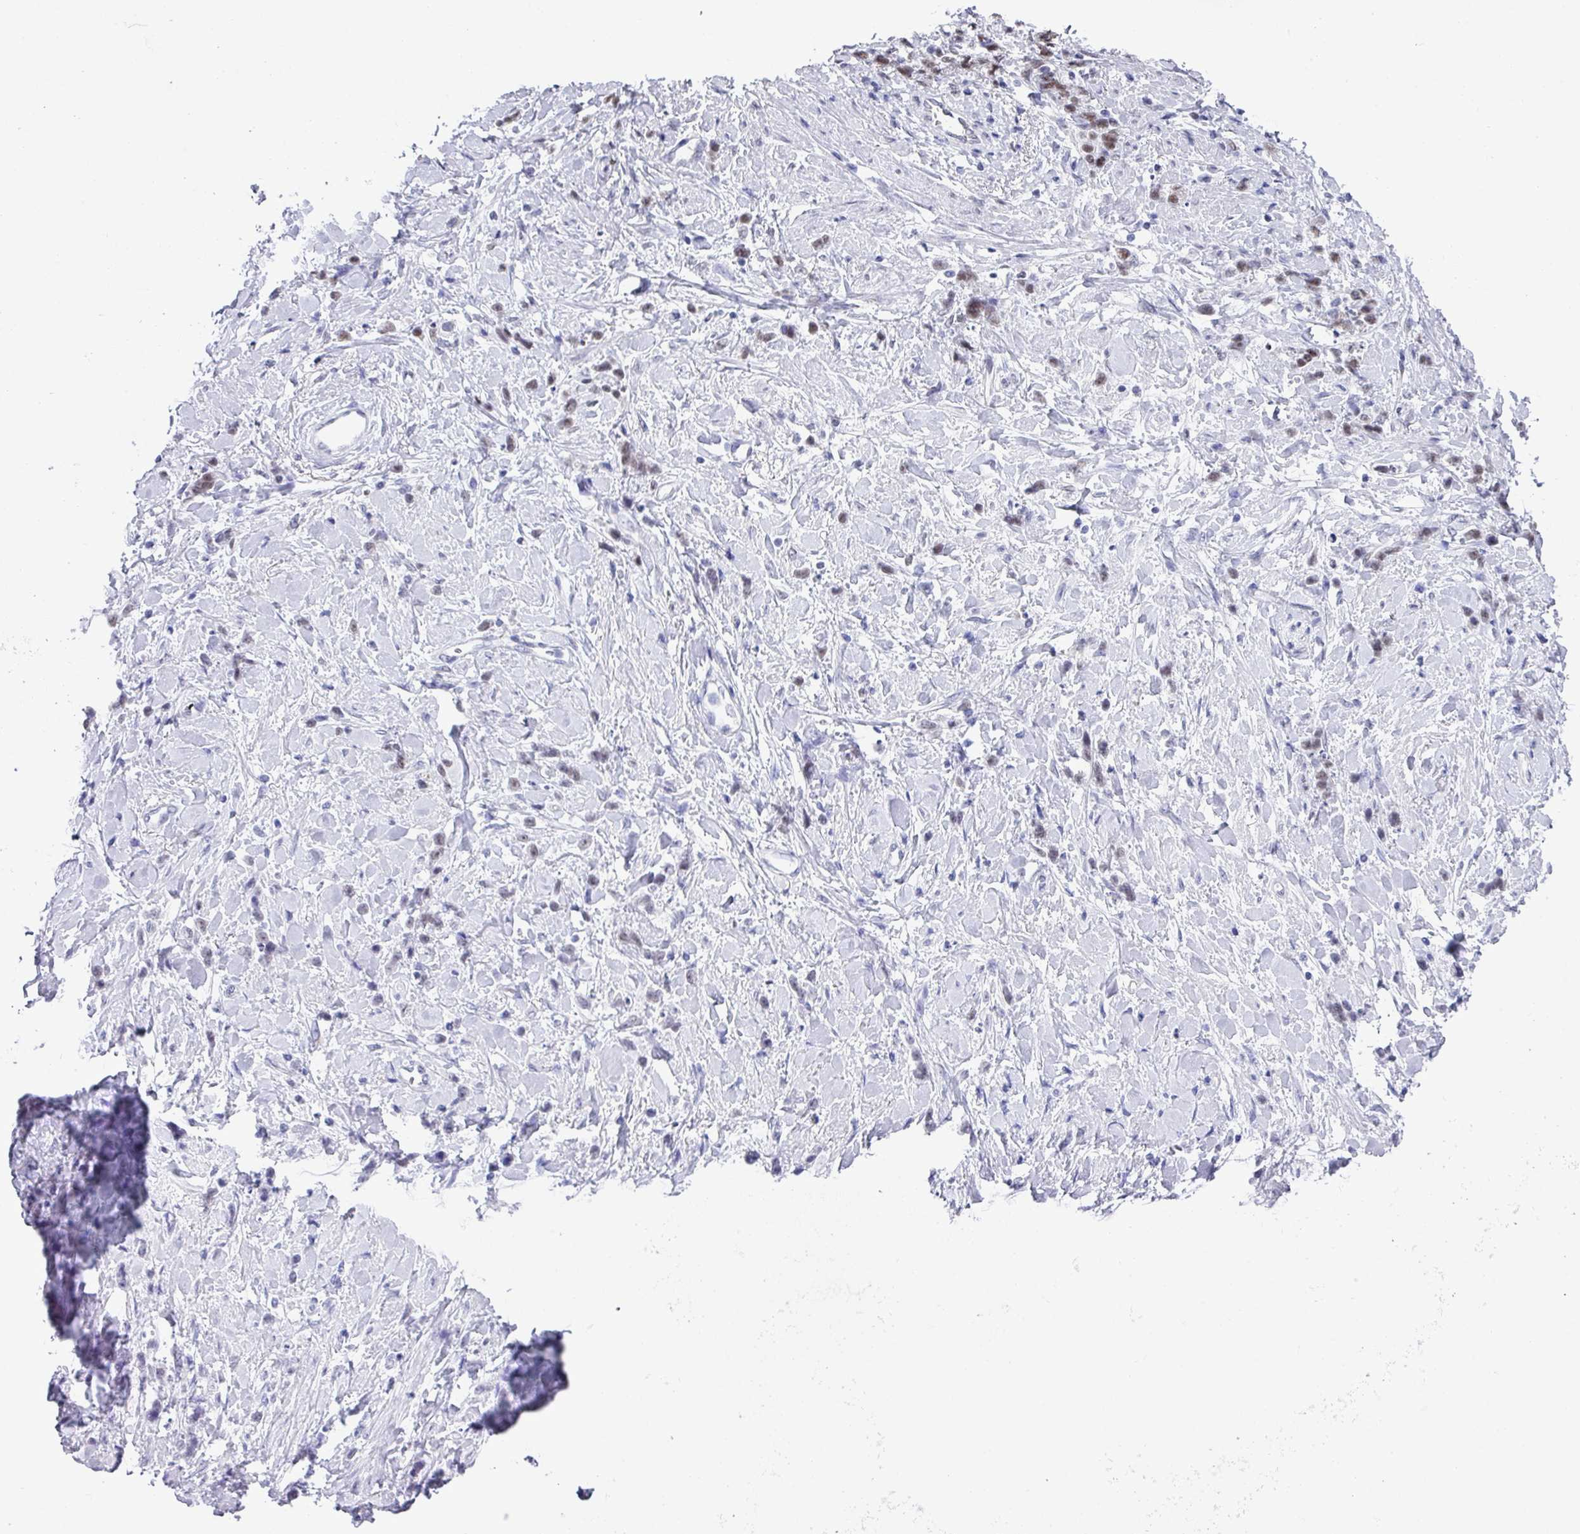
{"staining": {"intensity": "weak", "quantity": "<25%", "location": "nuclear"}, "tissue": "stomach cancer", "cell_type": "Tumor cells", "image_type": "cancer", "snomed": [{"axis": "morphology", "description": "Adenocarcinoma, NOS"}, {"axis": "topography", "description": "Stomach"}], "caption": "Immunohistochemistry image of human stomach adenocarcinoma stained for a protein (brown), which displays no positivity in tumor cells.", "gene": "PUF60", "patient": {"sex": "female", "age": 60}}